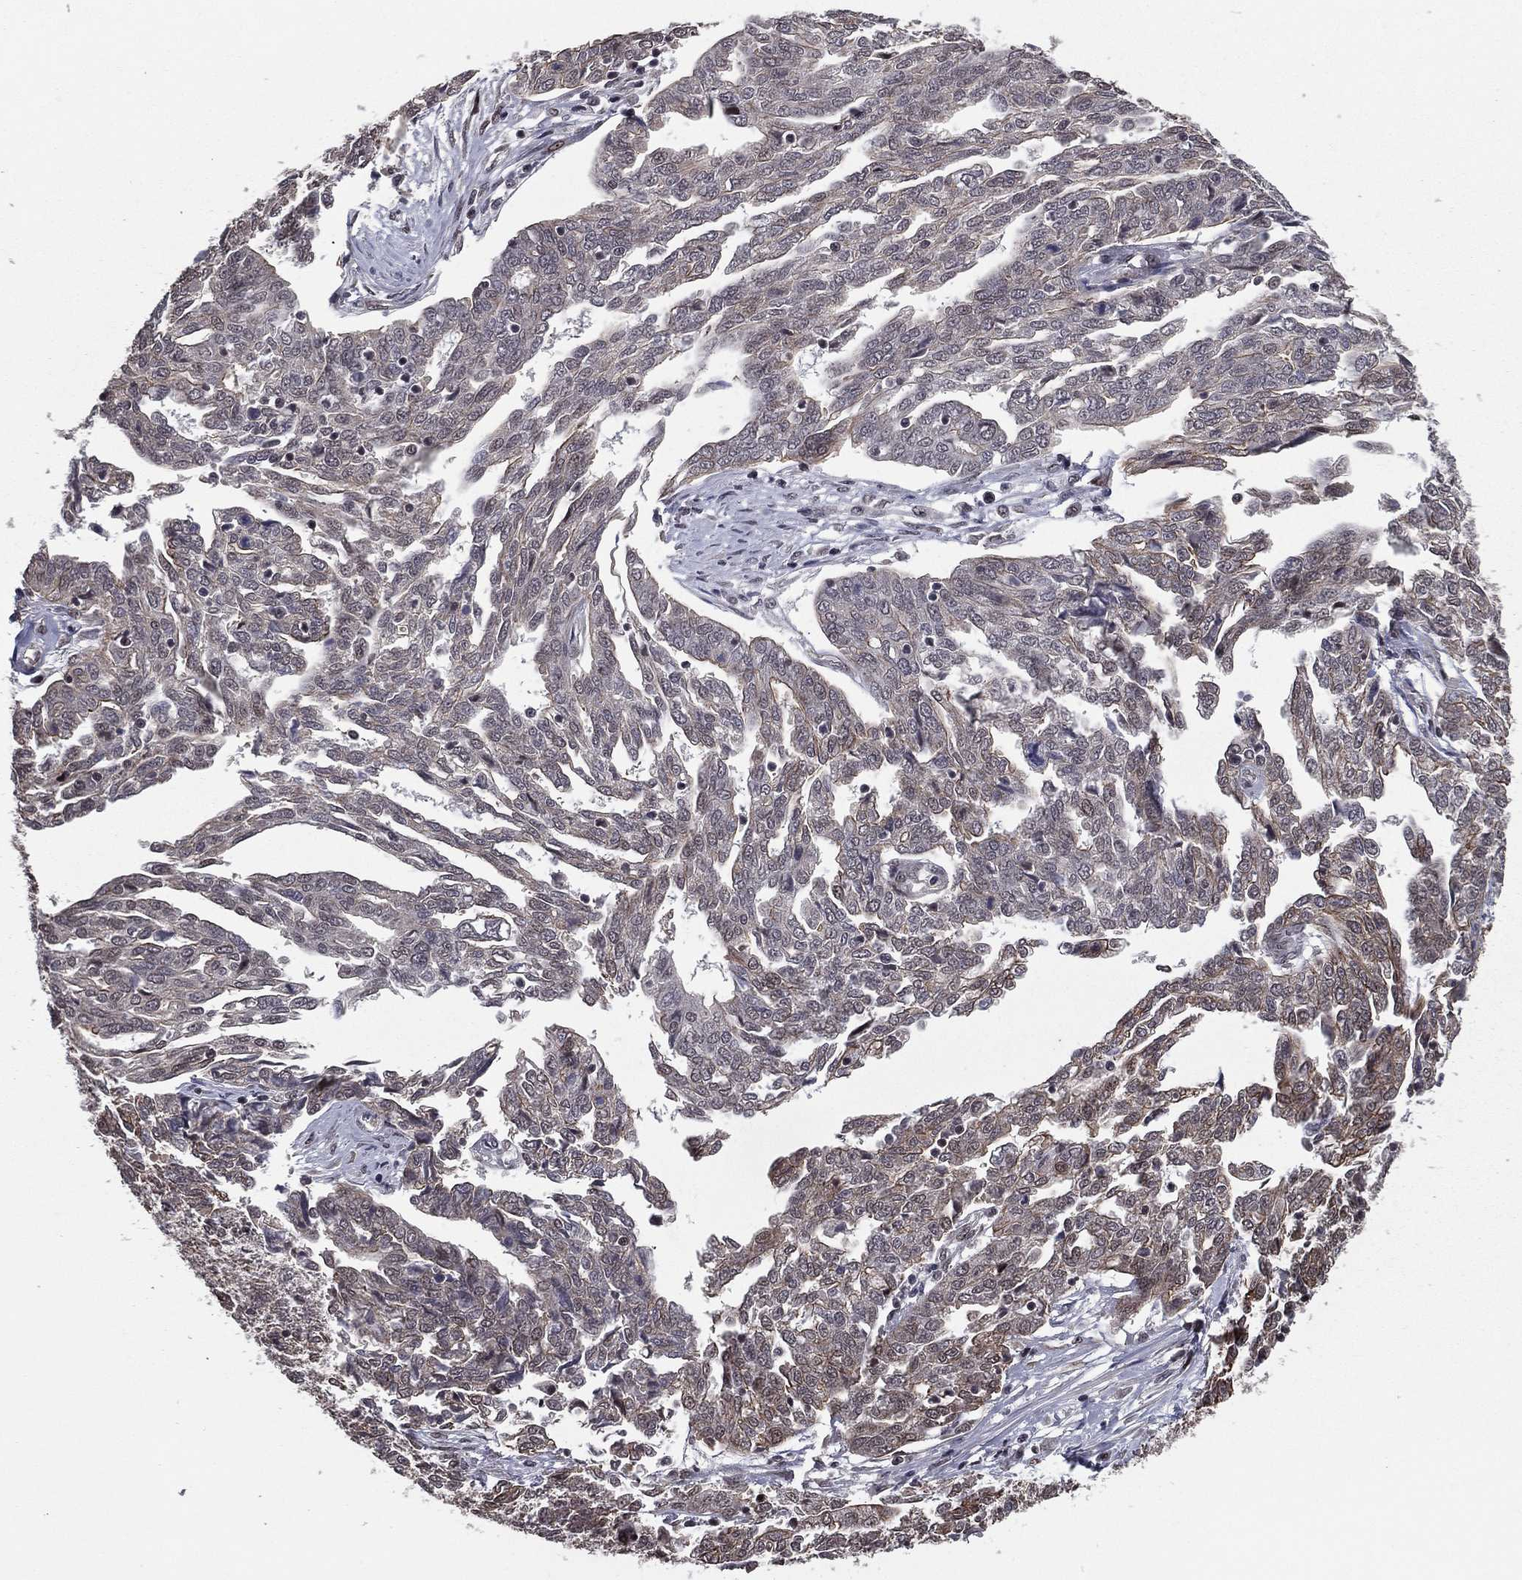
{"staining": {"intensity": "weak", "quantity": "<25%", "location": "cytoplasmic/membranous"}, "tissue": "ovarian cancer", "cell_type": "Tumor cells", "image_type": "cancer", "snomed": [{"axis": "morphology", "description": "Cystadenocarcinoma, serous, NOS"}, {"axis": "topography", "description": "Ovary"}], "caption": "Image shows no protein expression in tumor cells of serous cystadenocarcinoma (ovarian) tissue. Brightfield microscopy of IHC stained with DAB (brown) and hematoxylin (blue), captured at high magnification.", "gene": "RARB", "patient": {"sex": "female", "age": 67}}